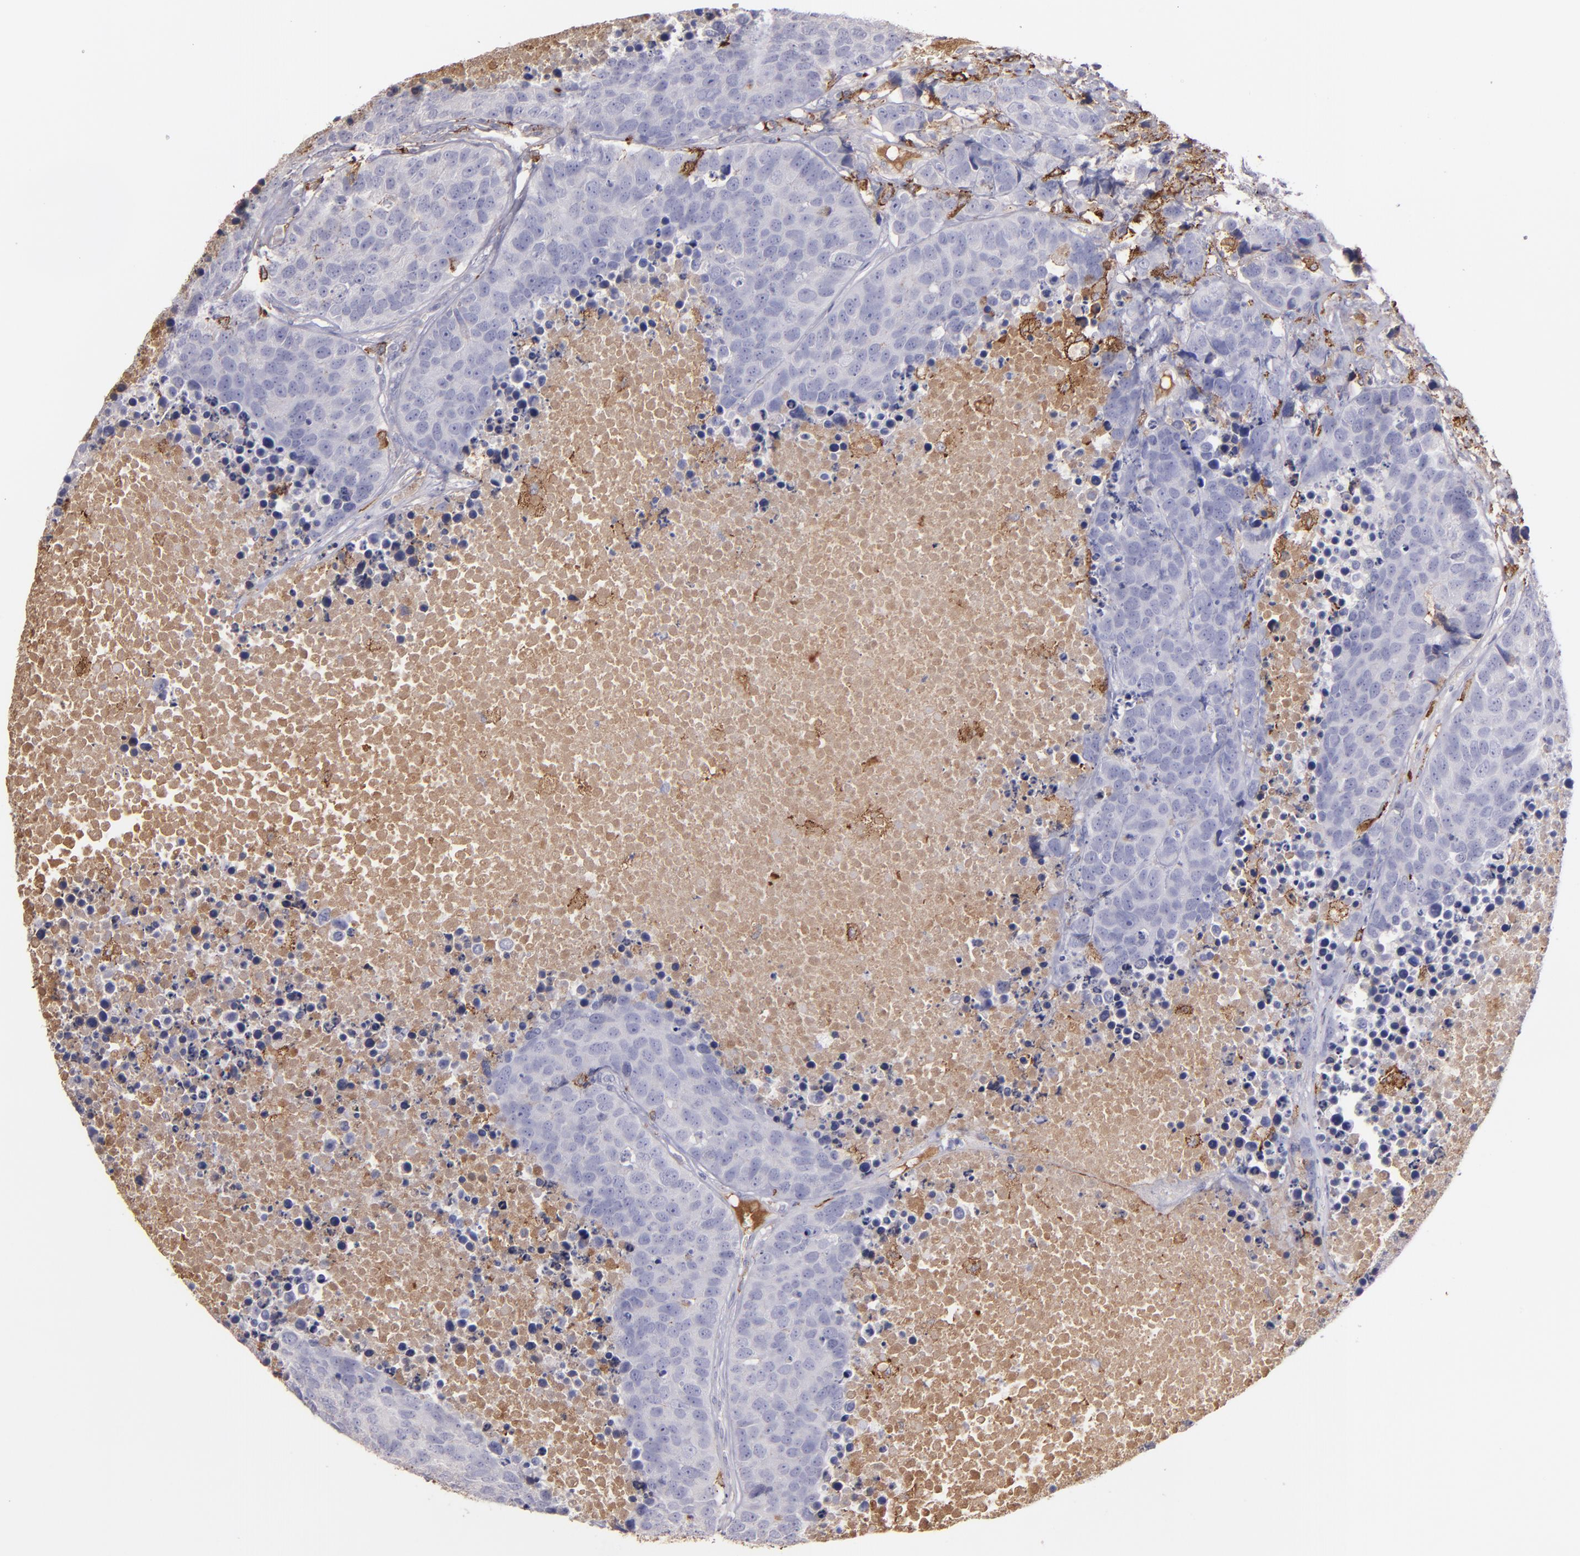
{"staining": {"intensity": "negative", "quantity": "none", "location": "none"}, "tissue": "carcinoid", "cell_type": "Tumor cells", "image_type": "cancer", "snomed": [{"axis": "morphology", "description": "Carcinoid, malignant, NOS"}, {"axis": "topography", "description": "Lung"}], "caption": "DAB immunohistochemical staining of carcinoid shows no significant staining in tumor cells.", "gene": "C1QA", "patient": {"sex": "male", "age": 60}}